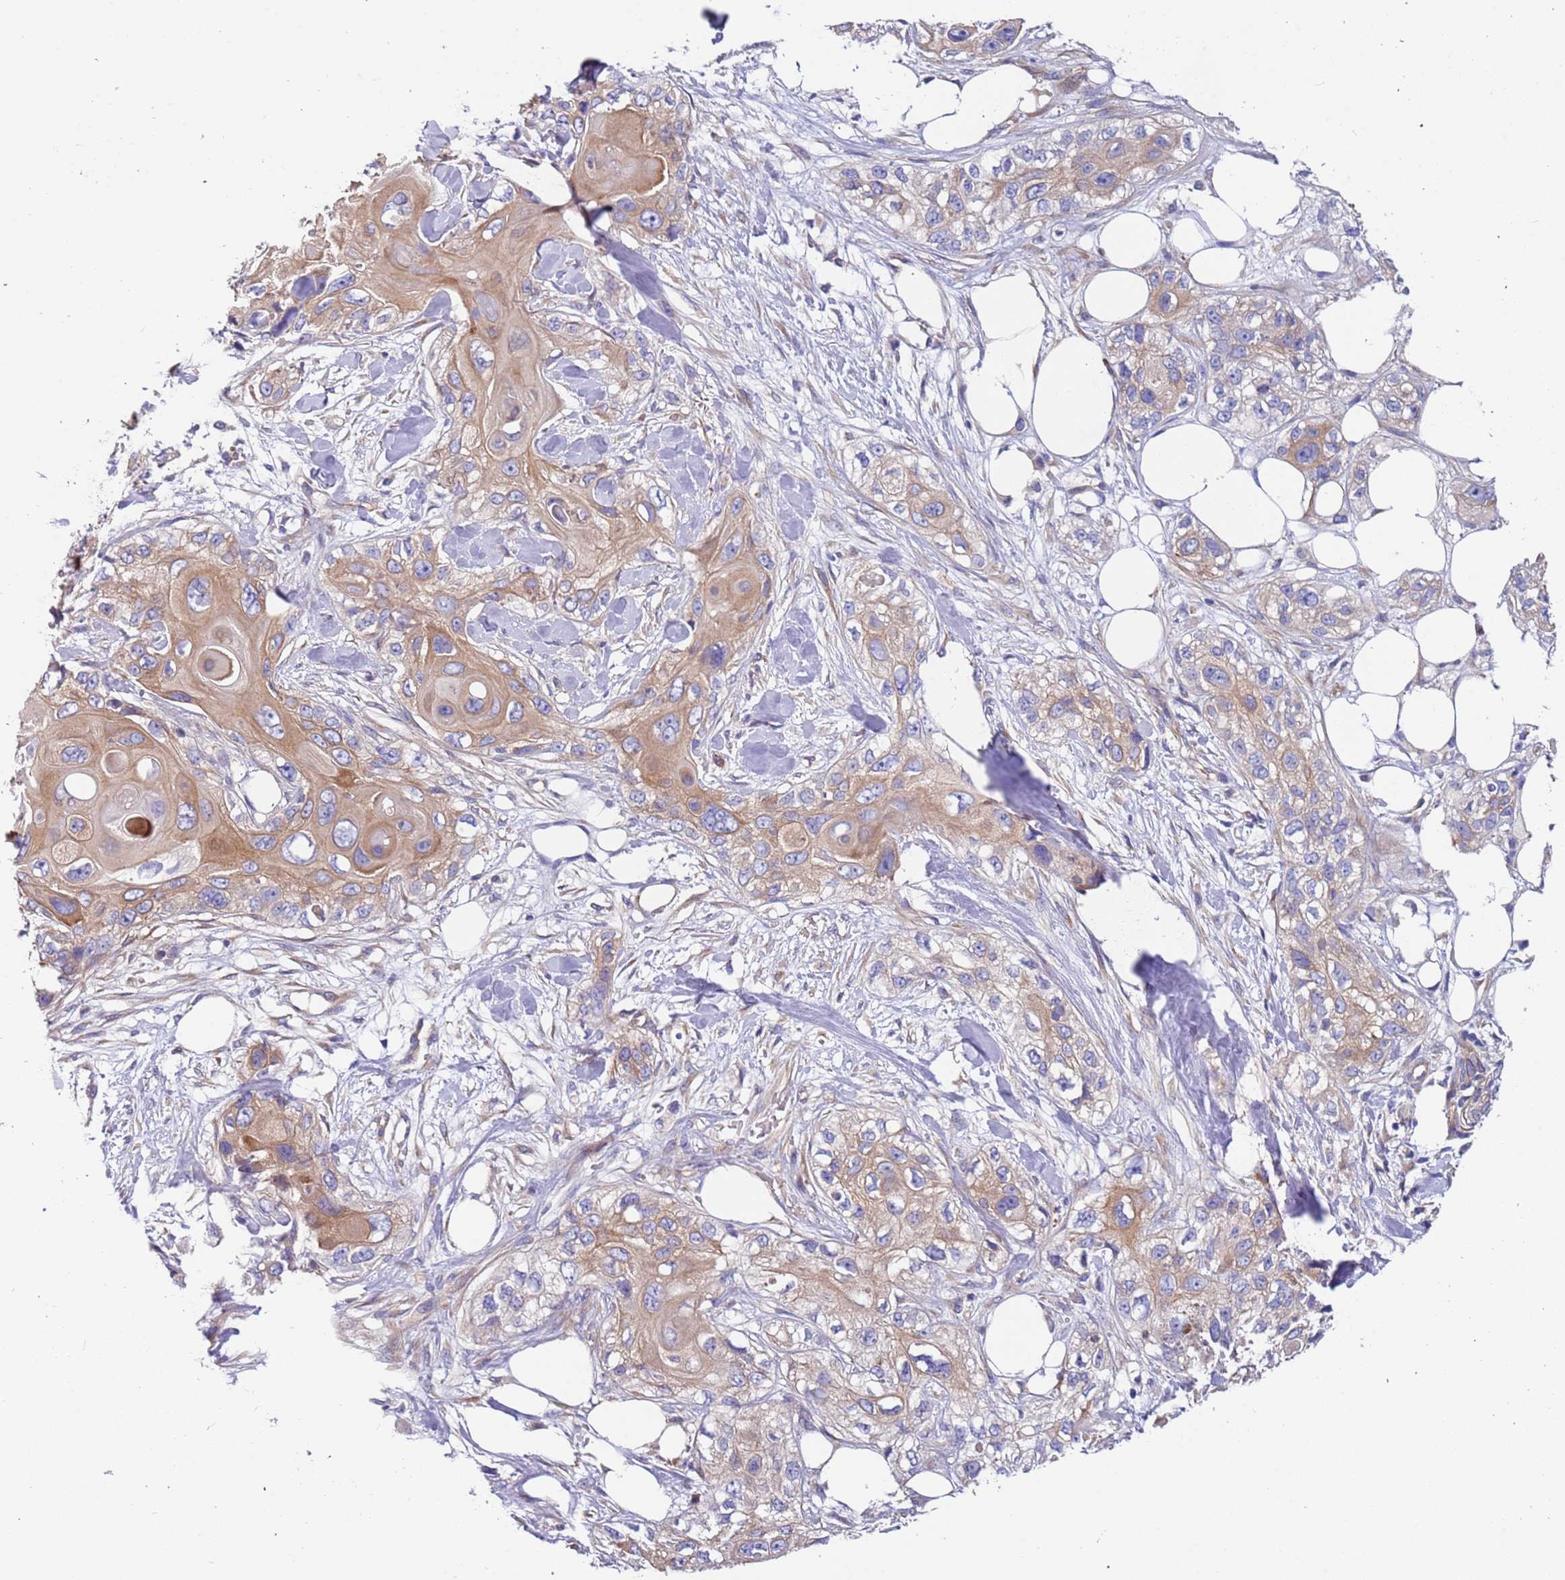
{"staining": {"intensity": "moderate", "quantity": ">75%", "location": "cytoplasmic/membranous"}, "tissue": "skin cancer", "cell_type": "Tumor cells", "image_type": "cancer", "snomed": [{"axis": "morphology", "description": "Normal tissue, NOS"}, {"axis": "morphology", "description": "Squamous cell carcinoma, NOS"}, {"axis": "topography", "description": "Skin"}], "caption": "Protein expression analysis of skin cancer exhibits moderate cytoplasmic/membranous expression in approximately >75% of tumor cells. Immunohistochemistry (ihc) stains the protein in brown and the nuclei are stained blue.", "gene": "LAMB4", "patient": {"sex": "male", "age": 72}}